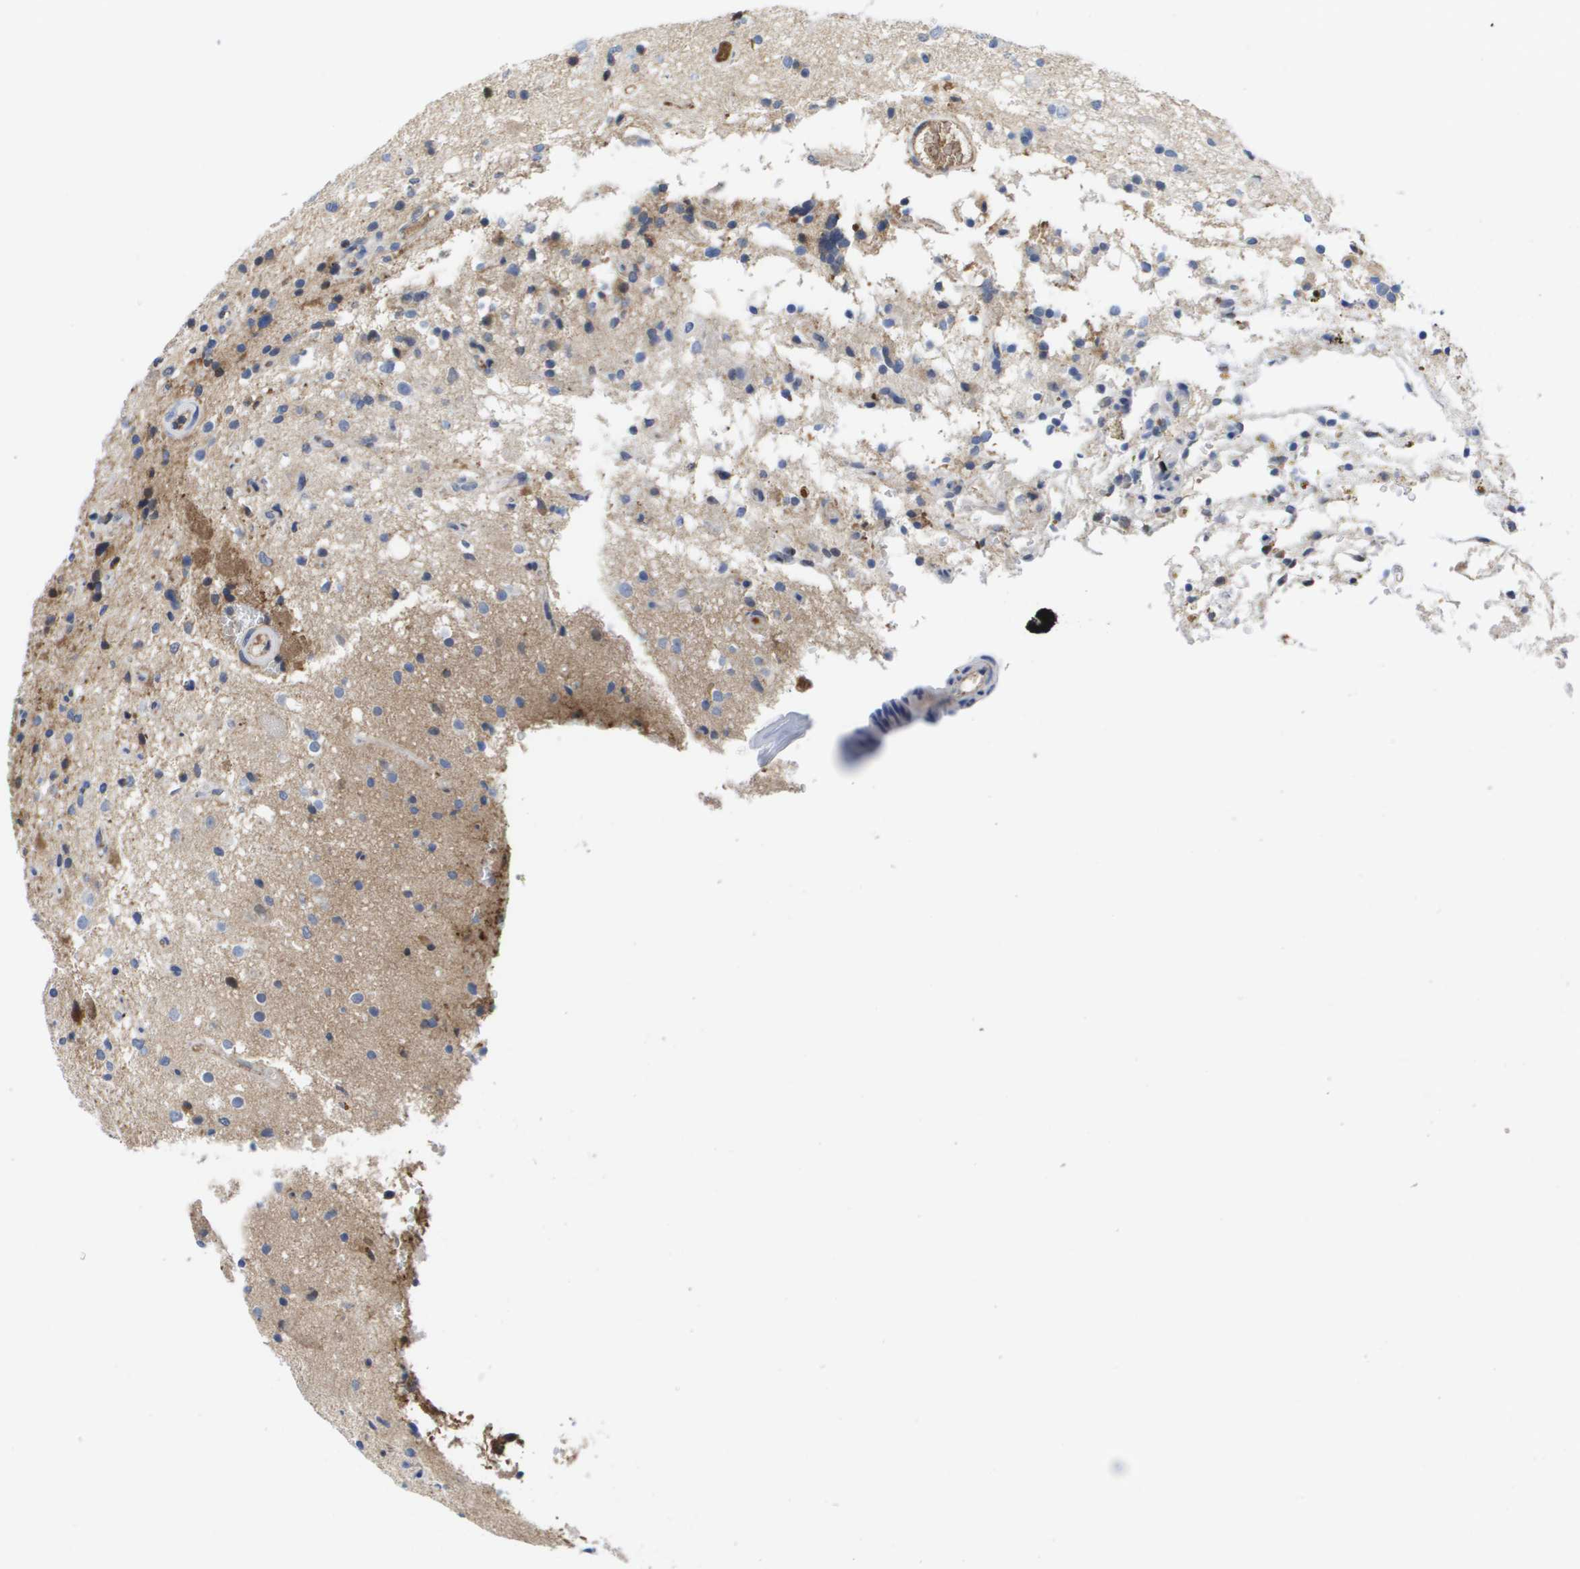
{"staining": {"intensity": "negative", "quantity": "none", "location": "none"}, "tissue": "glioma", "cell_type": "Tumor cells", "image_type": "cancer", "snomed": [{"axis": "morphology", "description": "Glioma, malignant, High grade"}, {"axis": "topography", "description": "Brain"}], "caption": "Tumor cells show no significant protein staining in glioma.", "gene": "SERPINC1", "patient": {"sex": "male", "age": 33}}